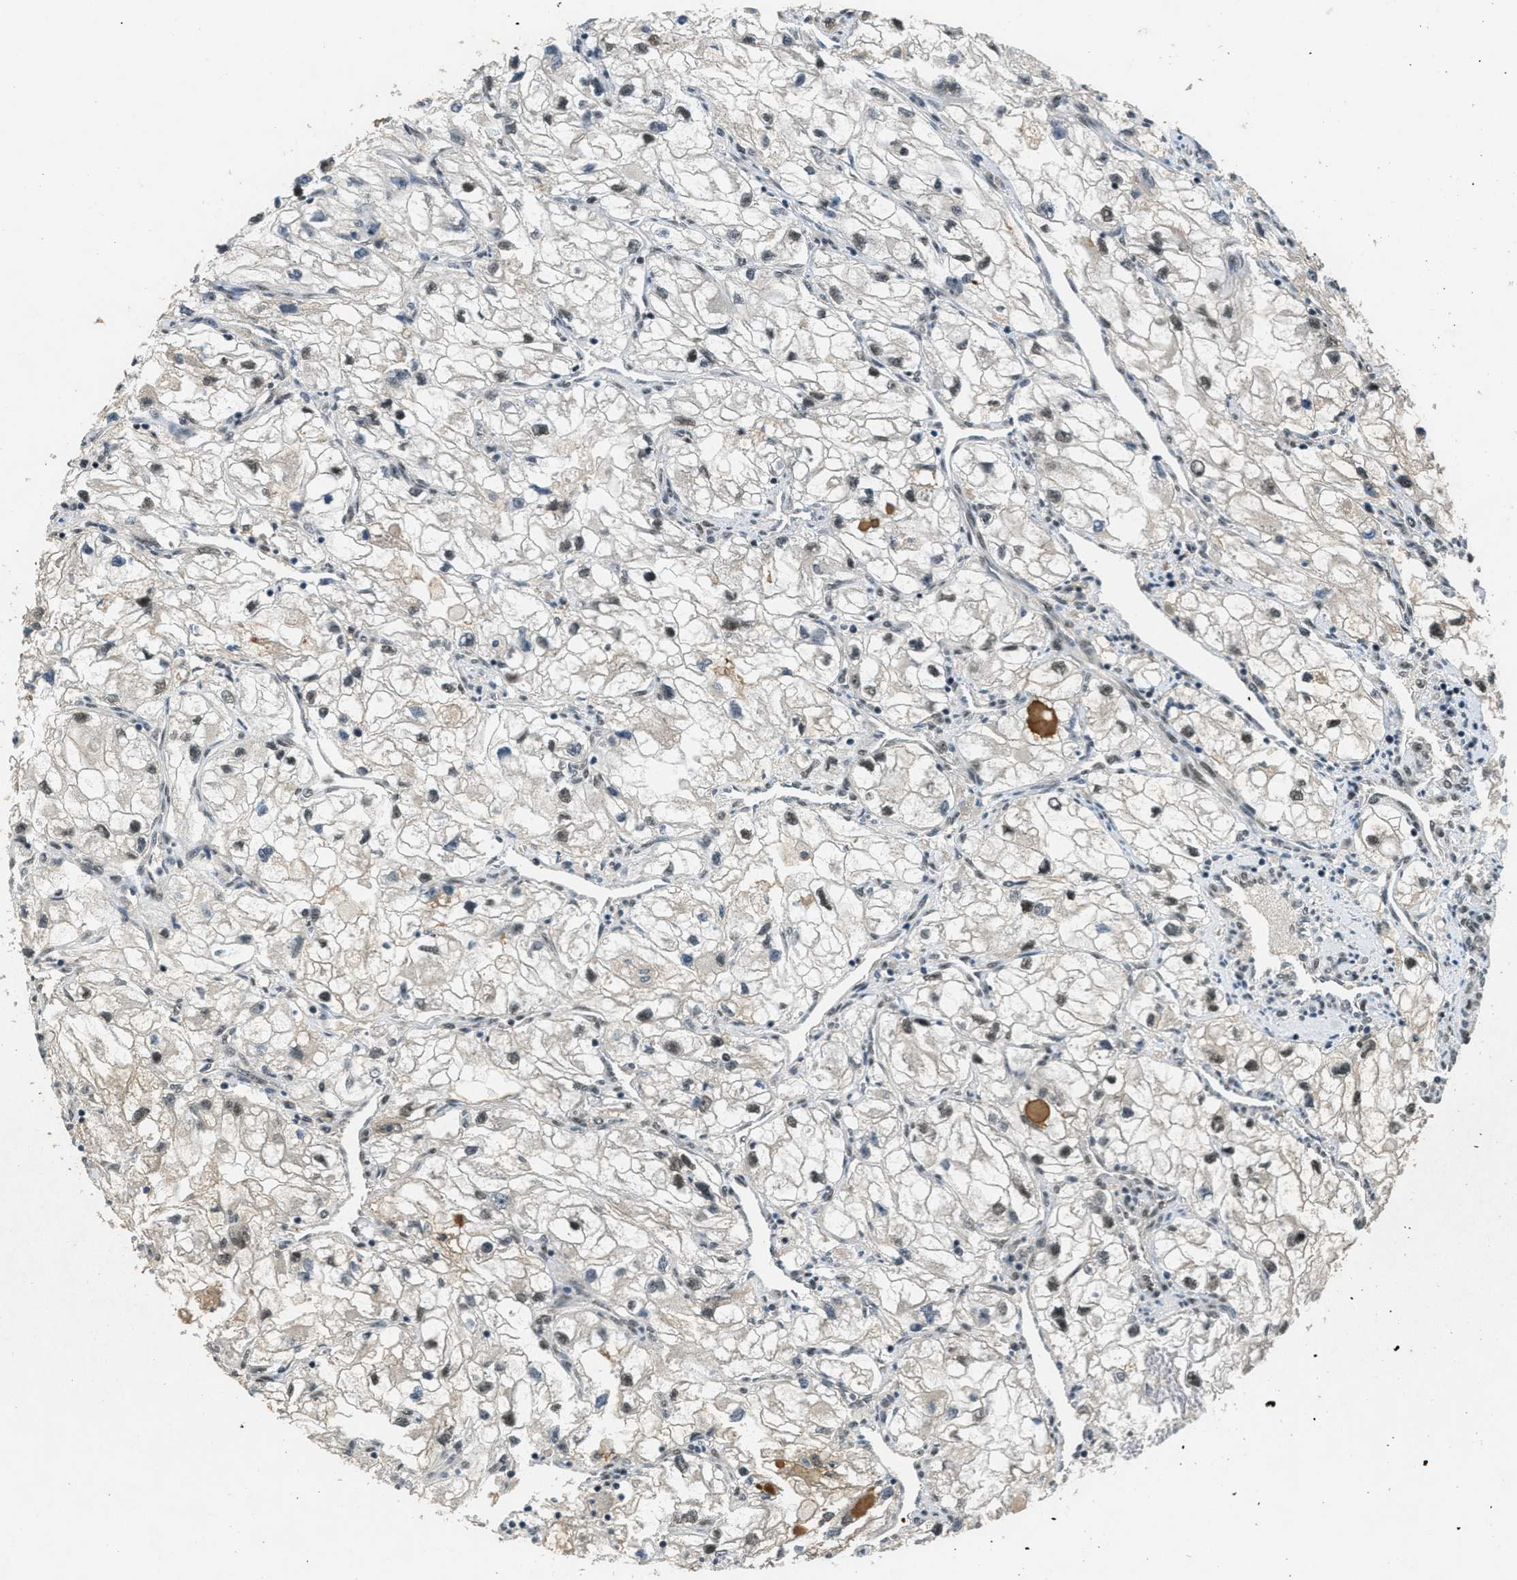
{"staining": {"intensity": "weak", "quantity": "25%-75%", "location": "nuclear"}, "tissue": "renal cancer", "cell_type": "Tumor cells", "image_type": "cancer", "snomed": [{"axis": "morphology", "description": "Adenocarcinoma, NOS"}, {"axis": "topography", "description": "Kidney"}], "caption": "Human renal cancer (adenocarcinoma) stained with a brown dye demonstrates weak nuclear positive positivity in about 25%-75% of tumor cells.", "gene": "ZNF148", "patient": {"sex": "female", "age": 70}}